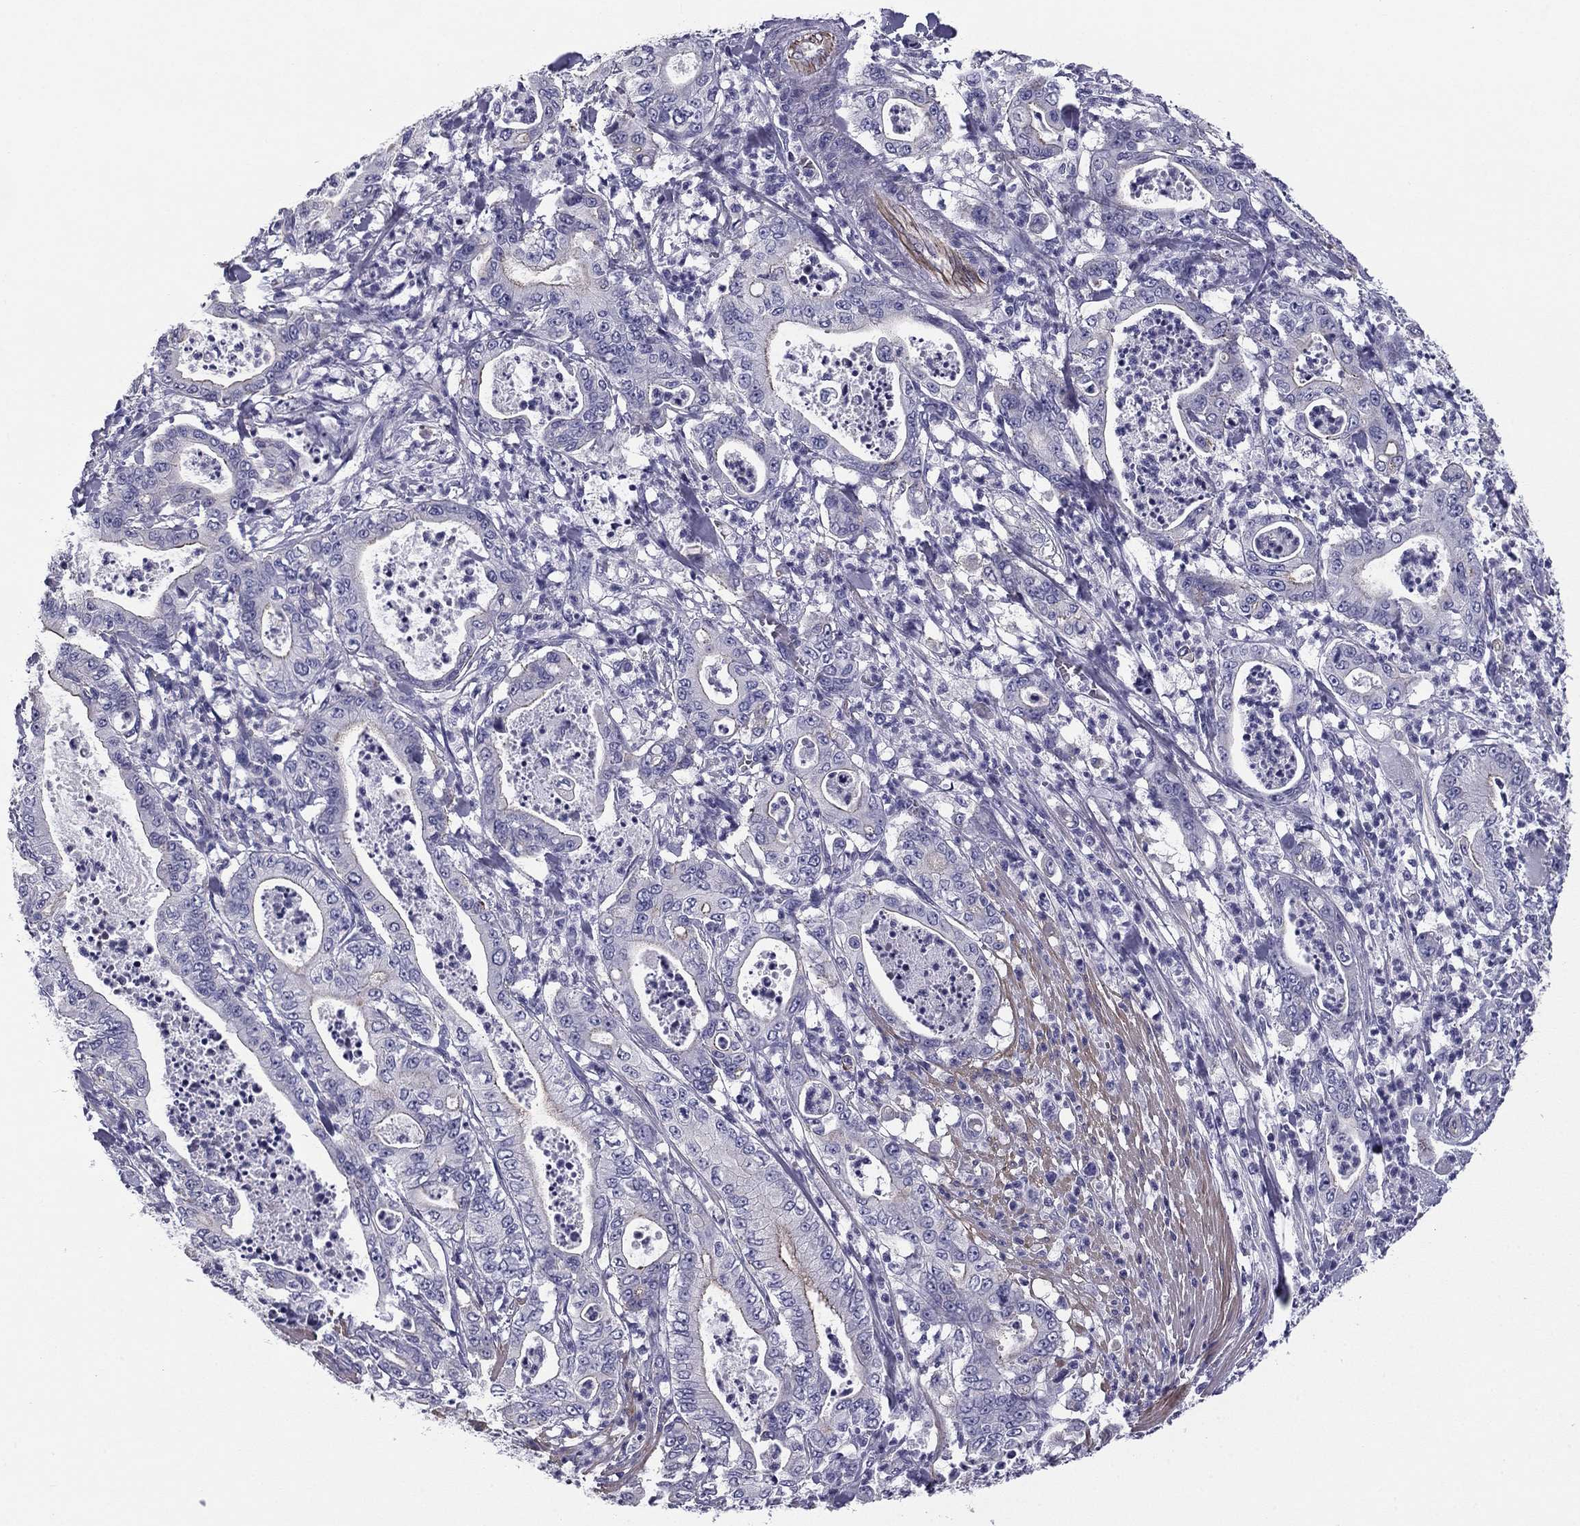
{"staining": {"intensity": "moderate", "quantity": "<25%", "location": "cytoplasmic/membranous"}, "tissue": "pancreatic cancer", "cell_type": "Tumor cells", "image_type": "cancer", "snomed": [{"axis": "morphology", "description": "Adenocarcinoma, NOS"}, {"axis": "topography", "description": "Pancreas"}], "caption": "Brown immunohistochemical staining in human pancreatic adenocarcinoma displays moderate cytoplasmic/membranous positivity in about <25% of tumor cells. (DAB = brown stain, brightfield microscopy at high magnification).", "gene": "FLNC", "patient": {"sex": "male", "age": 71}}